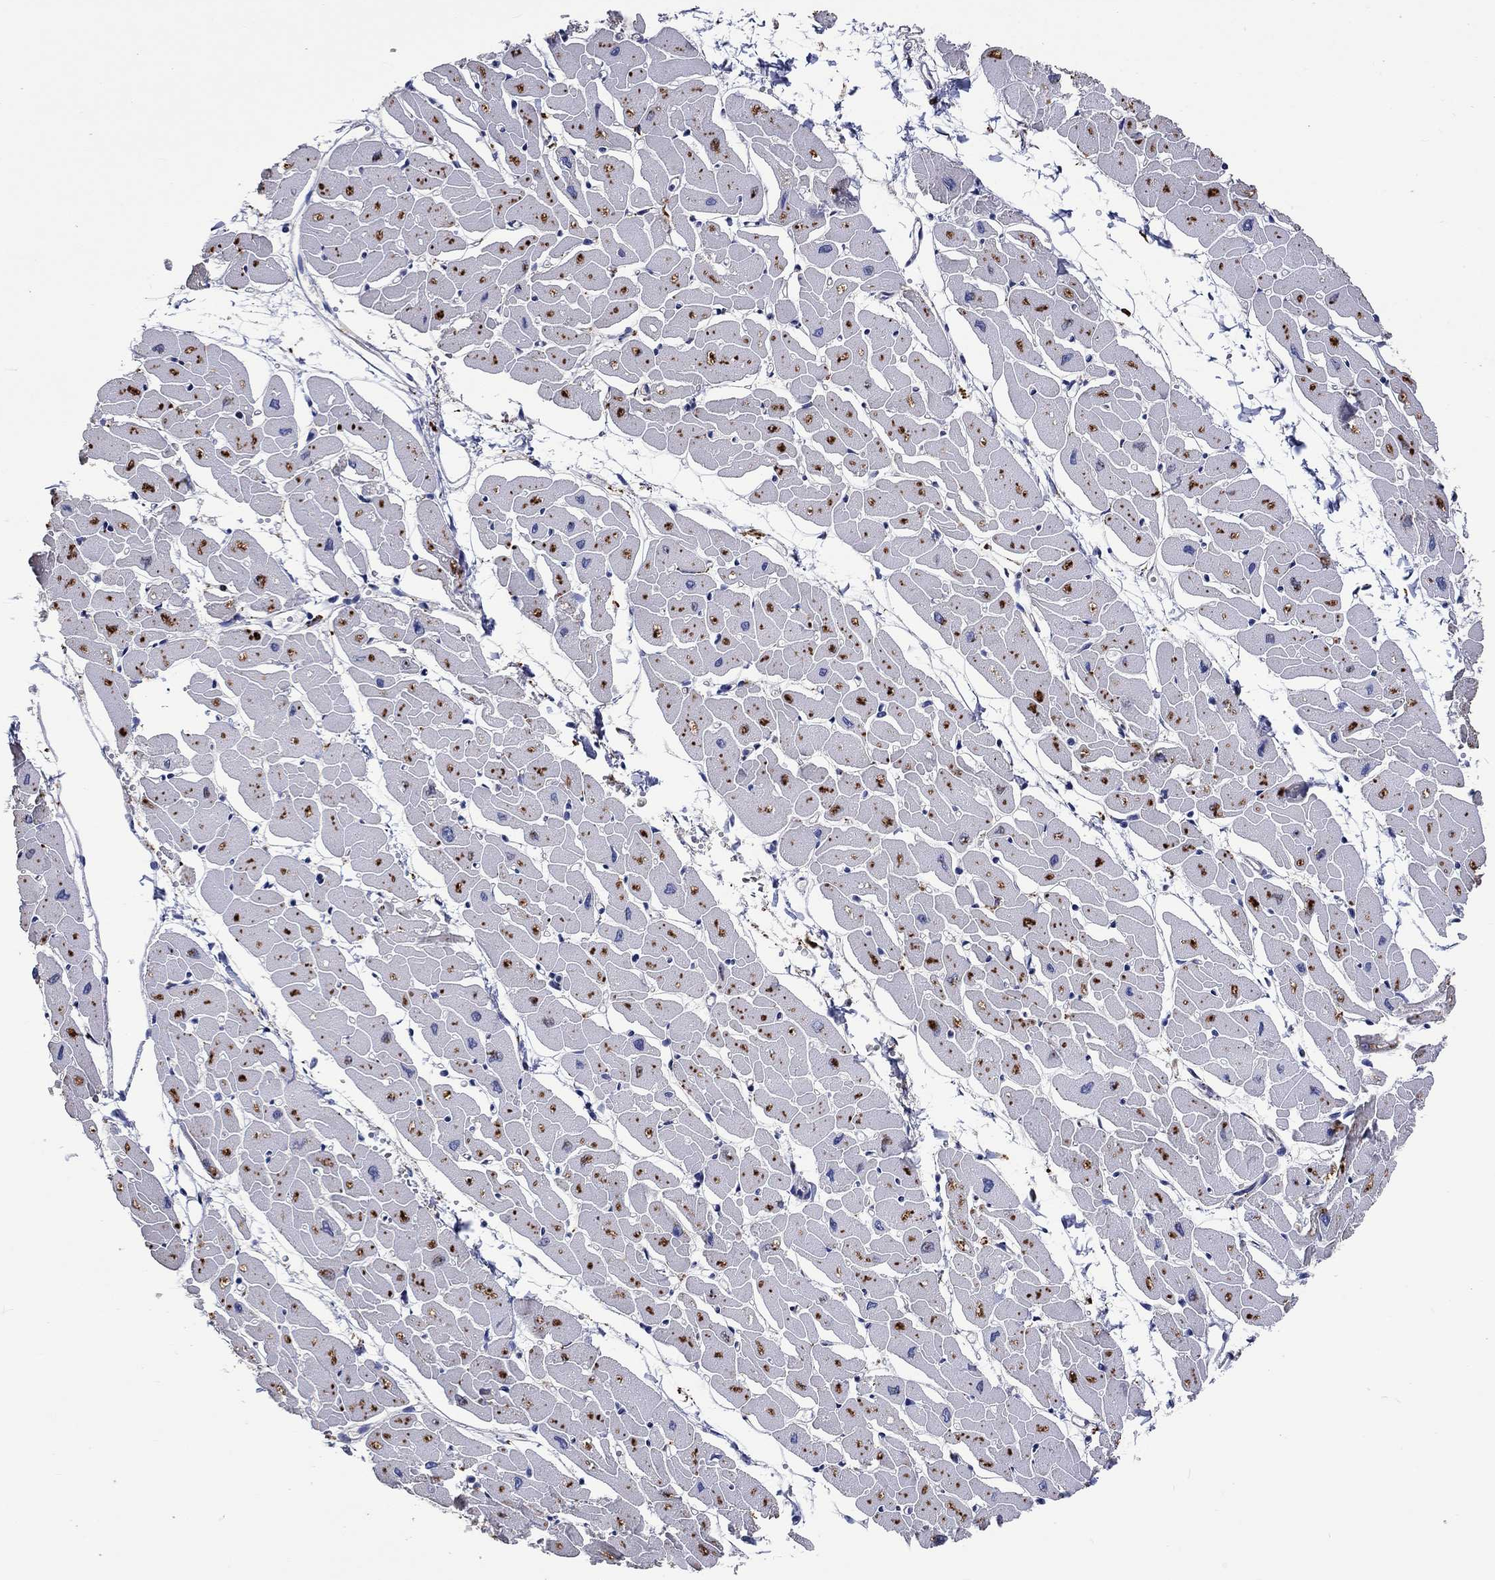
{"staining": {"intensity": "strong", "quantity": "<25%", "location": "cytoplasmic/membranous"}, "tissue": "heart muscle", "cell_type": "Cardiomyocytes", "image_type": "normal", "snomed": [{"axis": "morphology", "description": "Normal tissue, NOS"}, {"axis": "topography", "description": "Heart"}], "caption": "IHC histopathology image of normal heart muscle: heart muscle stained using immunohistochemistry shows medium levels of strong protein expression localized specifically in the cytoplasmic/membranous of cardiomyocytes, appearing as a cytoplasmic/membranous brown color.", "gene": "CTSB", "patient": {"sex": "male", "age": 57}}